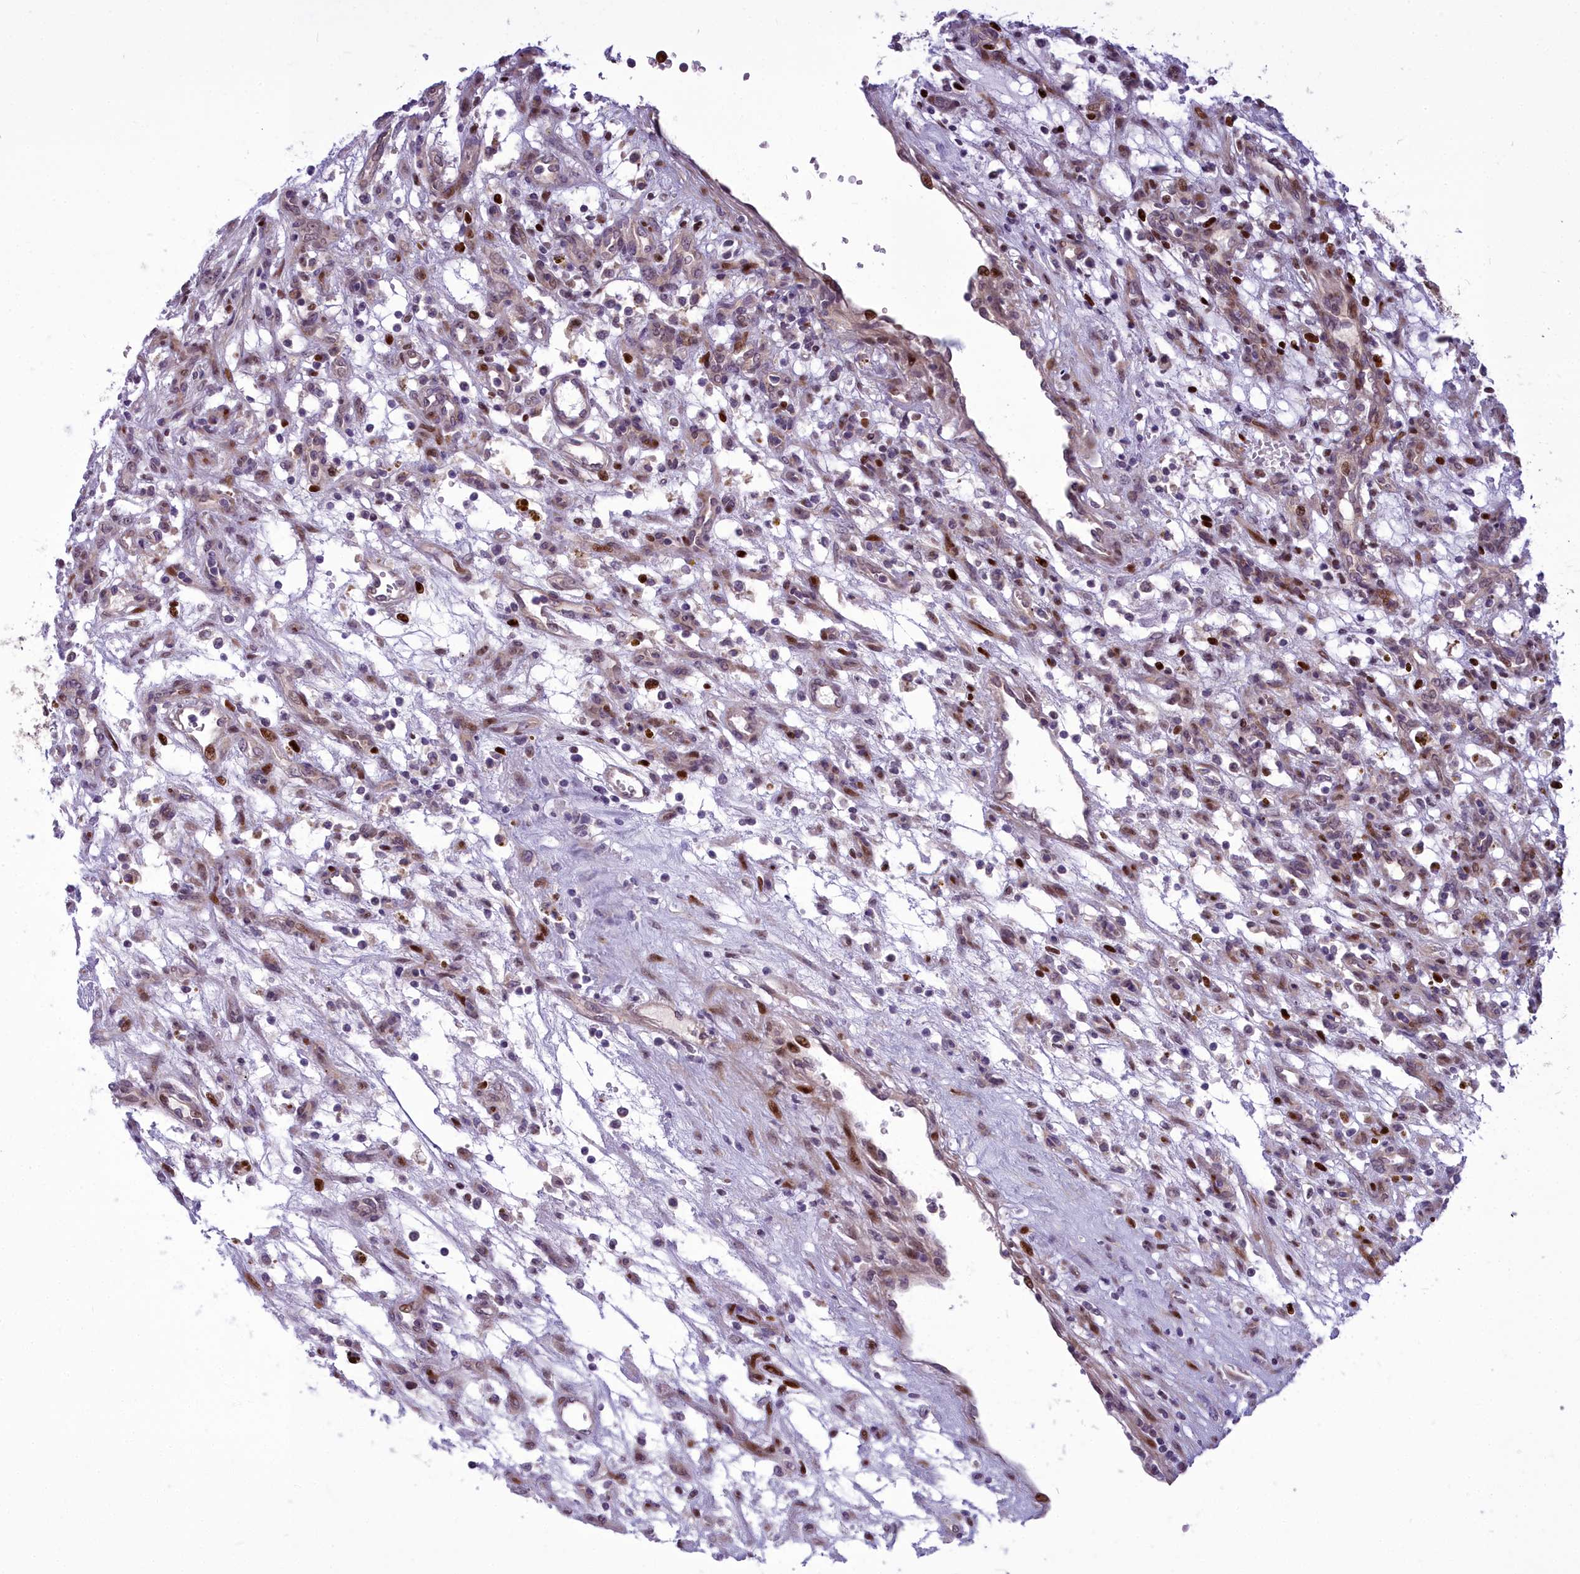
{"staining": {"intensity": "moderate", "quantity": "<25%", "location": "nuclear"}, "tissue": "renal cancer", "cell_type": "Tumor cells", "image_type": "cancer", "snomed": [{"axis": "morphology", "description": "Adenocarcinoma, NOS"}, {"axis": "topography", "description": "Kidney"}], "caption": "Renal cancer stained for a protein (brown) demonstrates moderate nuclear positive staining in about <25% of tumor cells.", "gene": "AP1M1", "patient": {"sex": "female", "age": 57}}